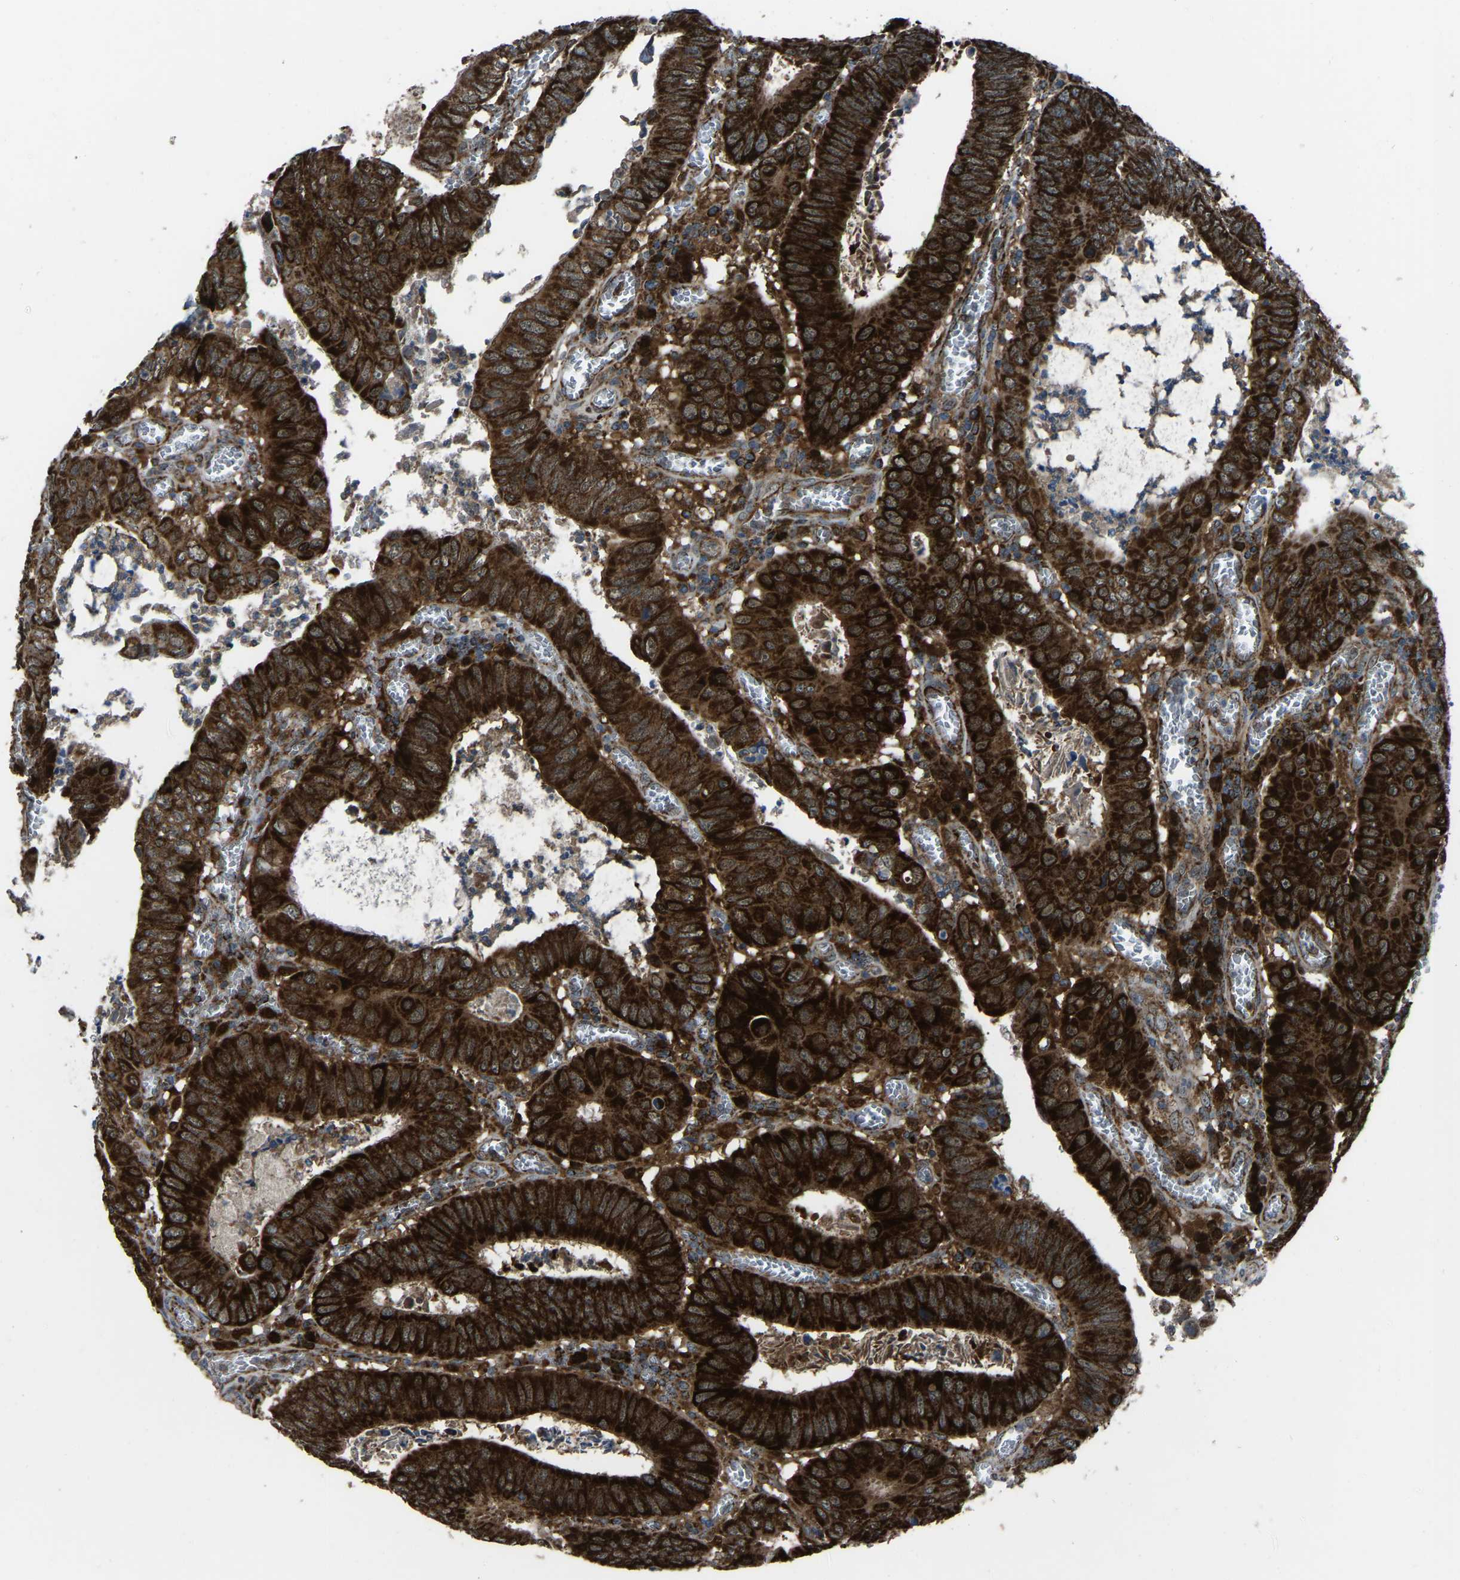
{"staining": {"intensity": "strong", "quantity": ">75%", "location": "cytoplasmic/membranous"}, "tissue": "colorectal cancer", "cell_type": "Tumor cells", "image_type": "cancer", "snomed": [{"axis": "morphology", "description": "Inflammation, NOS"}, {"axis": "morphology", "description": "Adenocarcinoma, NOS"}, {"axis": "topography", "description": "Colon"}], "caption": "This is an image of immunohistochemistry (IHC) staining of colorectal cancer, which shows strong positivity in the cytoplasmic/membranous of tumor cells.", "gene": "AKR1A1", "patient": {"sex": "male", "age": 72}}